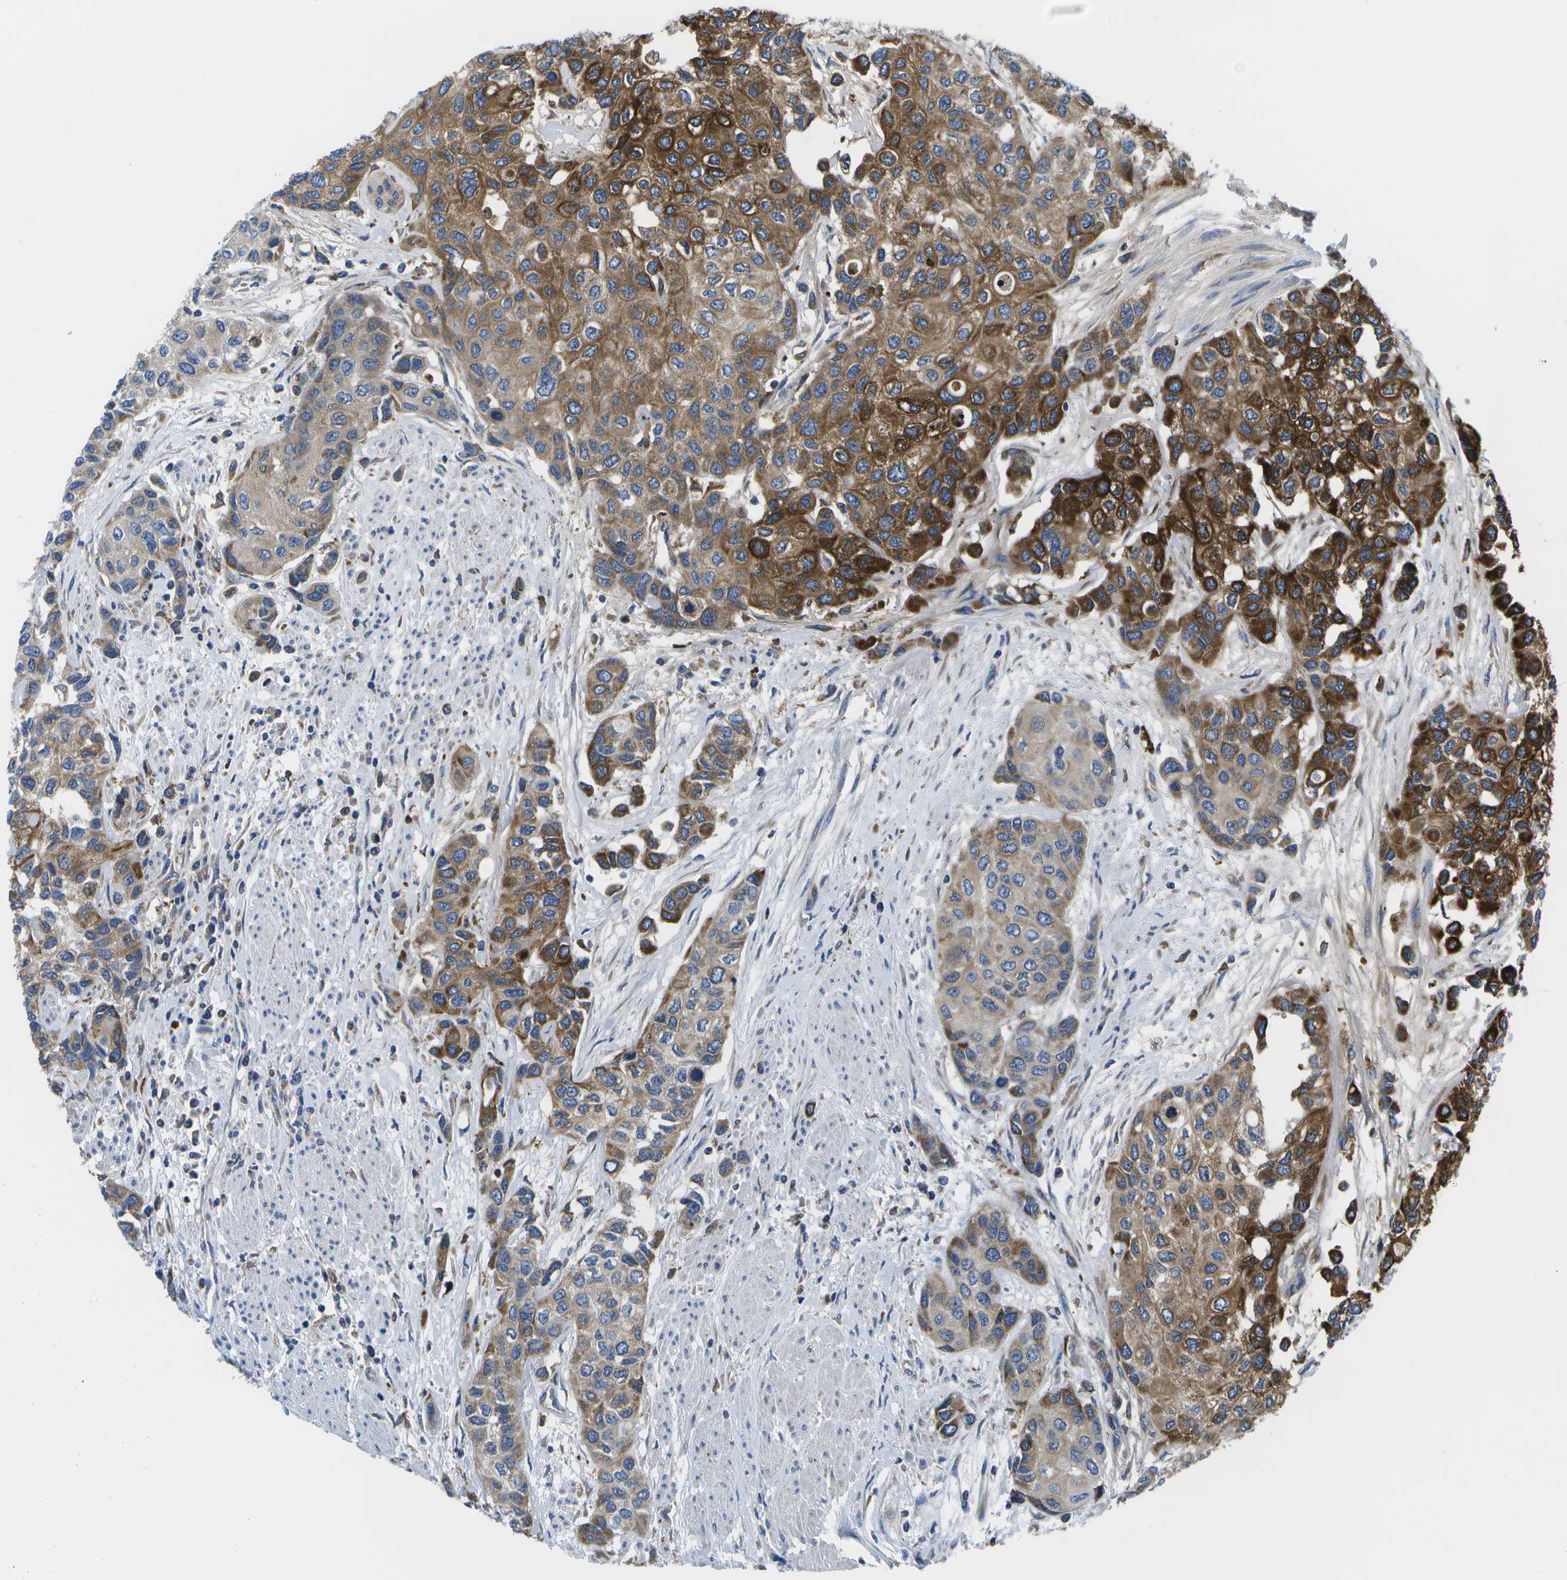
{"staining": {"intensity": "strong", "quantity": "25%-75%", "location": "cytoplasmic/membranous"}, "tissue": "urothelial cancer", "cell_type": "Tumor cells", "image_type": "cancer", "snomed": [{"axis": "morphology", "description": "Urothelial carcinoma, High grade"}, {"axis": "topography", "description": "Urinary bladder"}], "caption": "Urothelial carcinoma (high-grade) was stained to show a protein in brown. There is high levels of strong cytoplasmic/membranous positivity in approximately 25%-75% of tumor cells. (DAB (3,3'-diaminobenzidine) = brown stain, brightfield microscopy at high magnification).", "gene": "GDF5", "patient": {"sex": "female", "age": 56}}